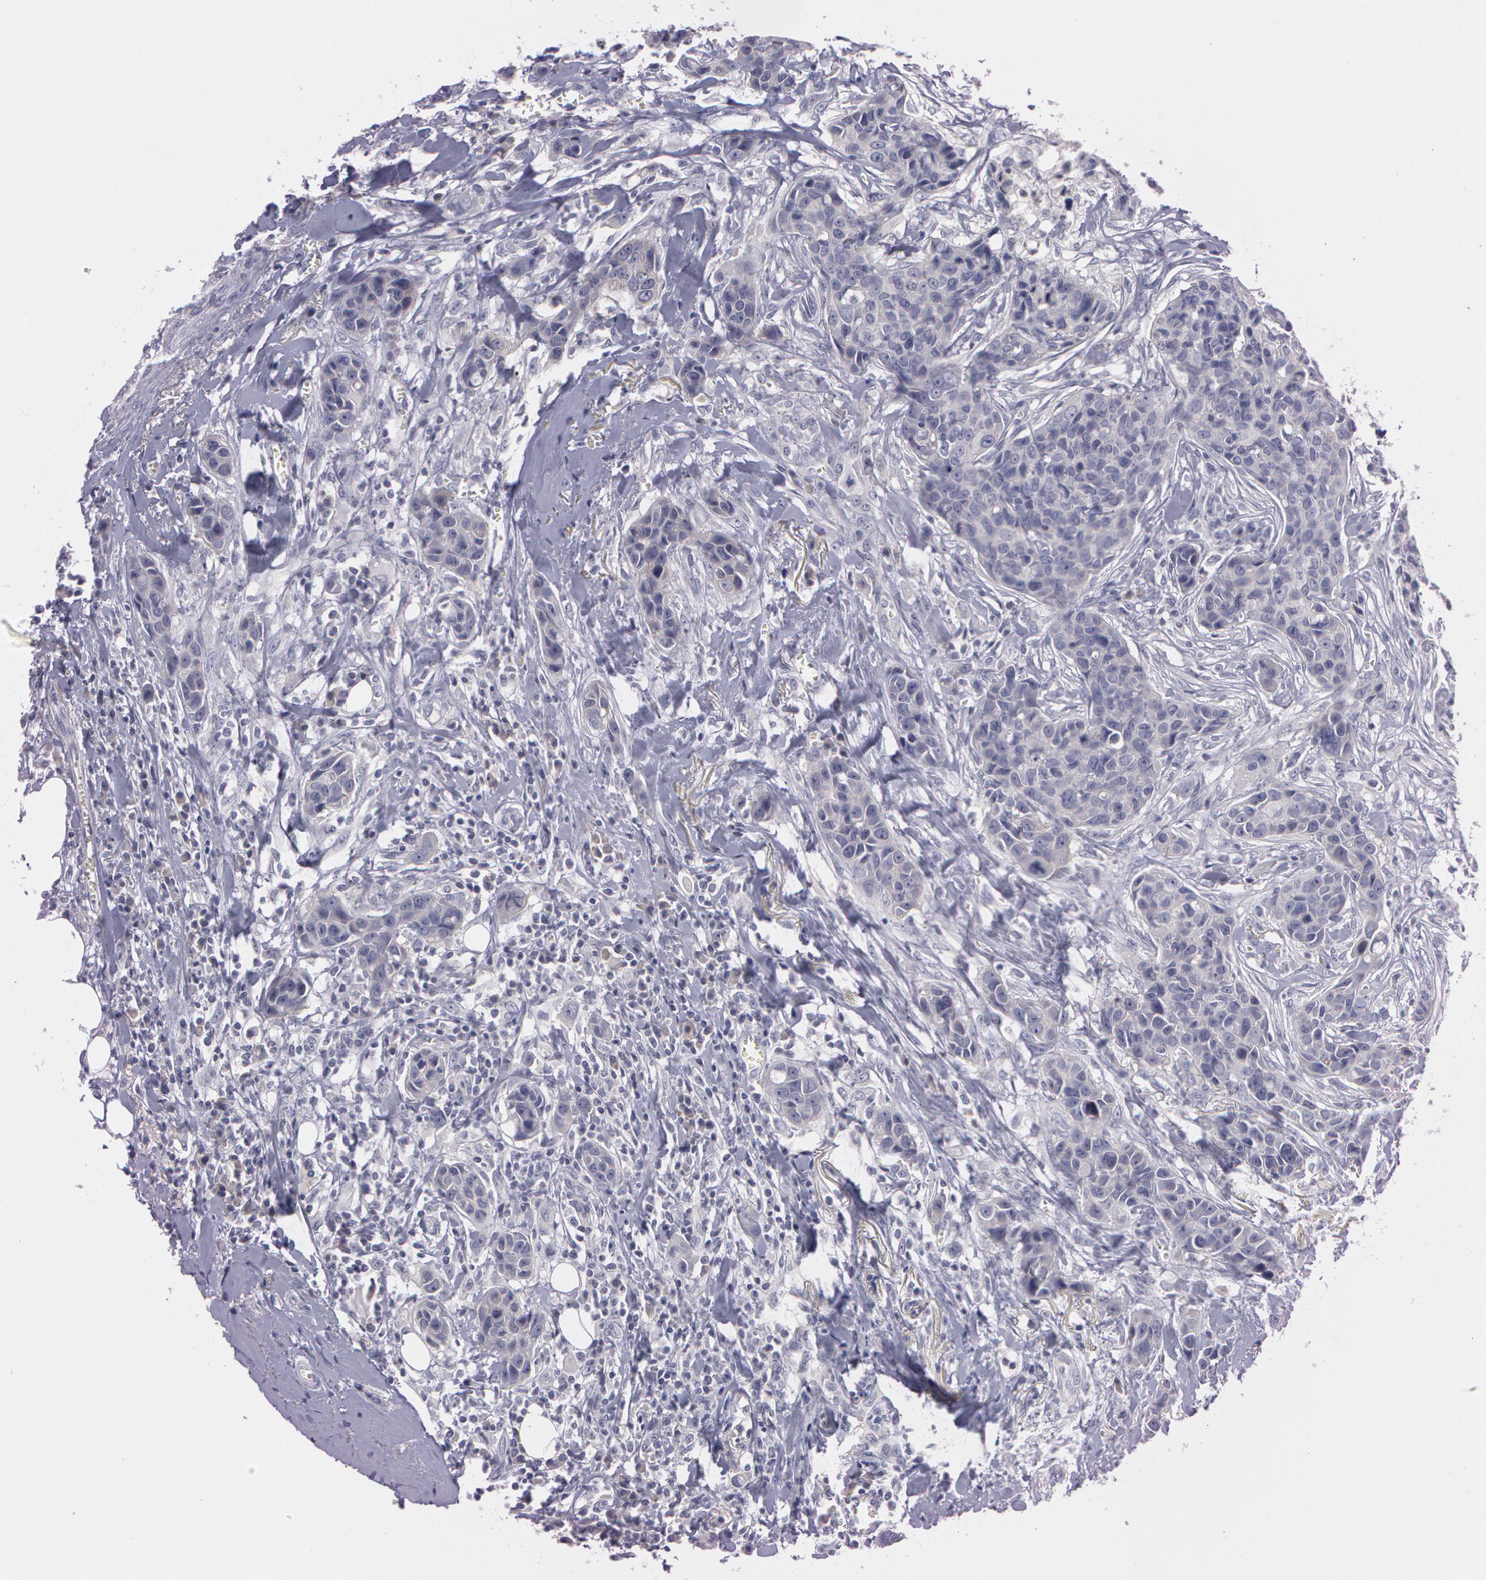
{"staining": {"intensity": "weak", "quantity": "<25%", "location": "cytoplasmic/membranous"}, "tissue": "breast cancer", "cell_type": "Tumor cells", "image_type": "cancer", "snomed": [{"axis": "morphology", "description": "Duct carcinoma"}, {"axis": "topography", "description": "Breast"}], "caption": "There is no significant expression in tumor cells of breast cancer (invasive ductal carcinoma). The staining was performed using DAB (3,3'-diaminobenzidine) to visualize the protein expression in brown, while the nuclei were stained in blue with hematoxylin (Magnification: 20x).", "gene": "MXRA5", "patient": {"sex": "female", "age": 91}}